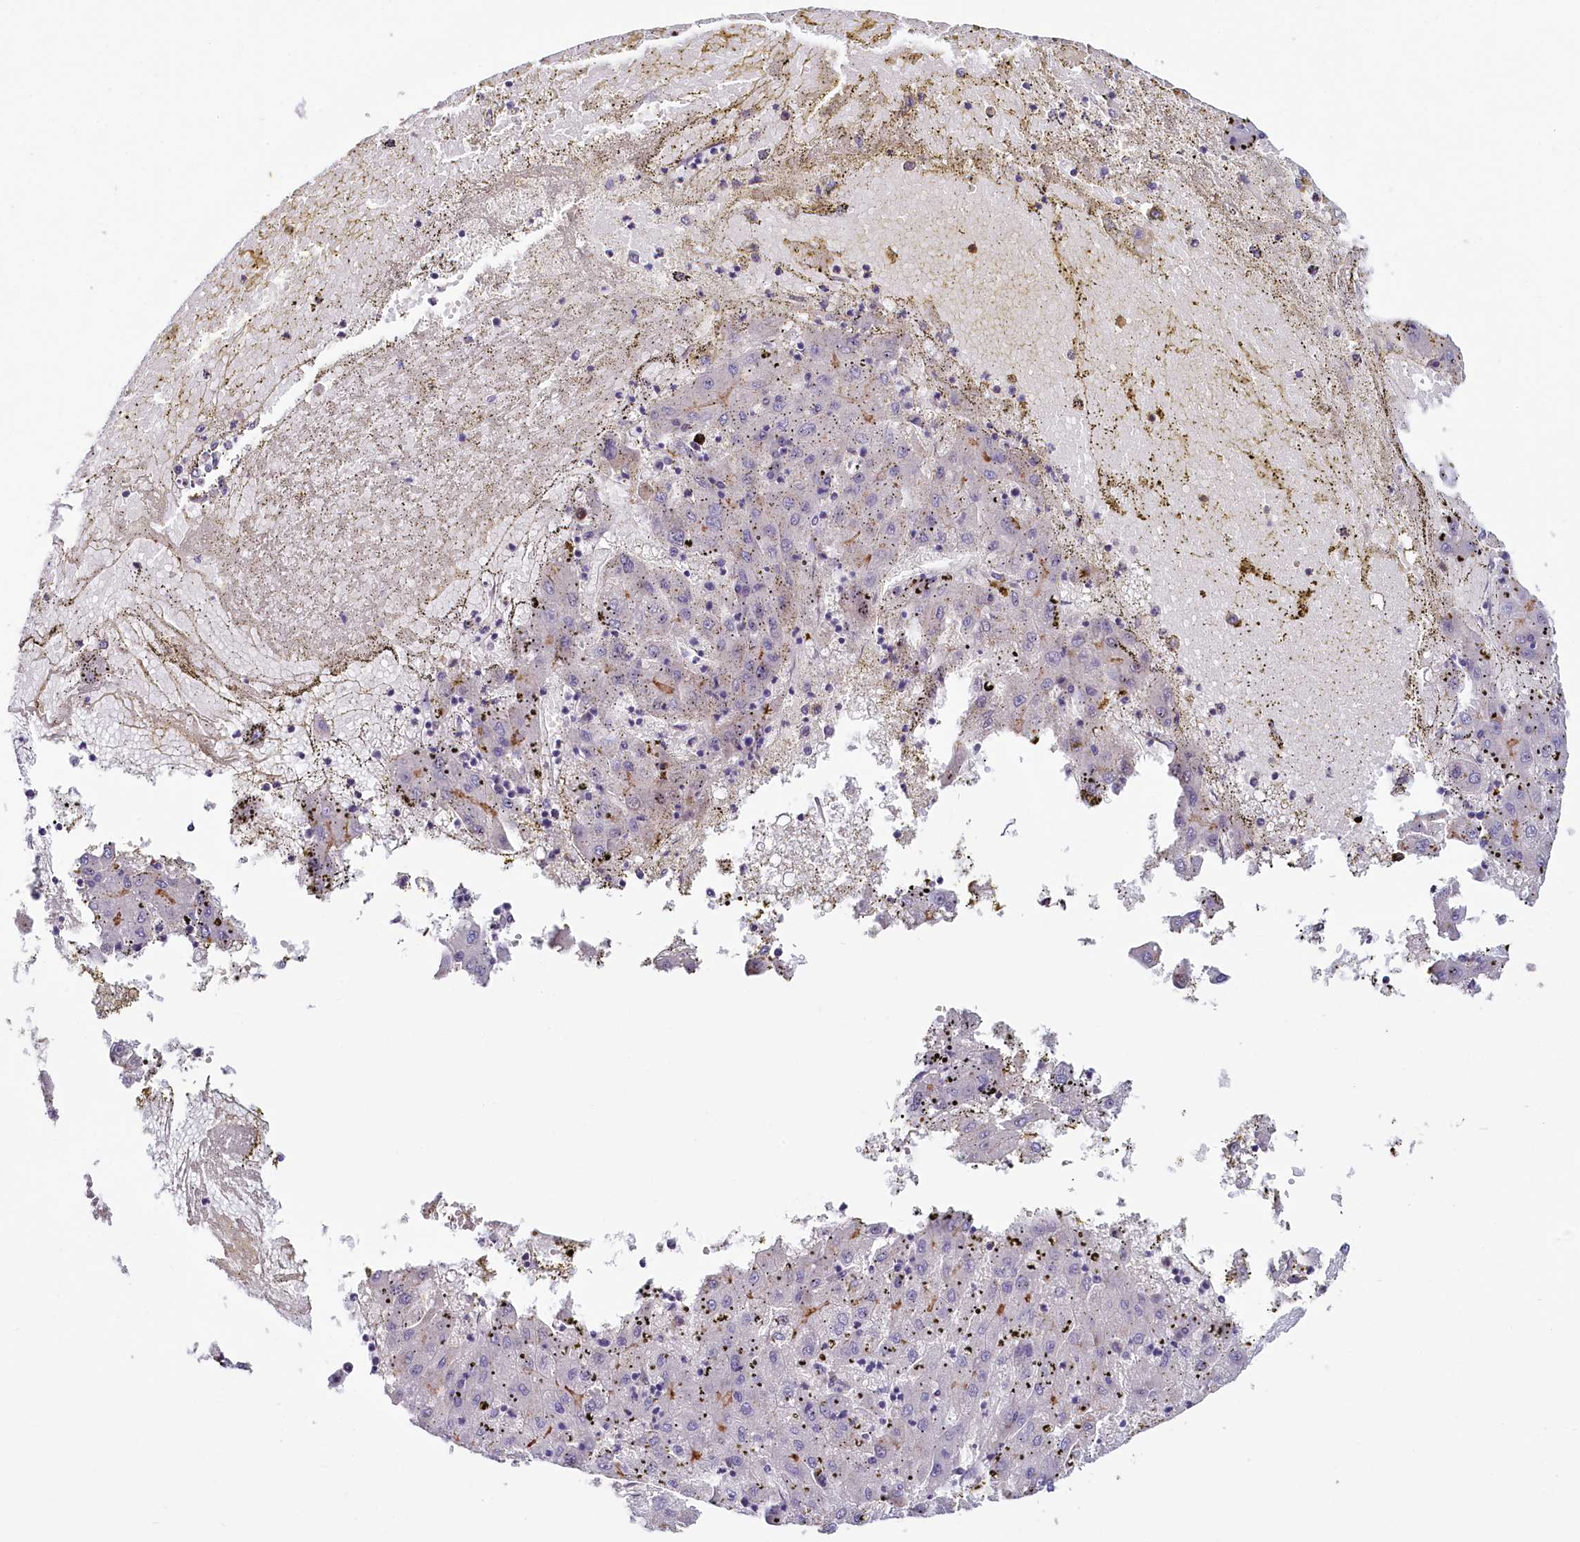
{"staining": {"intensity": "negative", "quantity": "none", "location": "none"}, "tissue": "liver cancer", "cell_type": "Tumor cells", "image_type": "cancer", "snomed": [{"axis": "morphology", "description": "Carcinoma, Hepatocellular, NOS"}, {"axis": "topography", "description": "Liver"}], "caption": "Immunohistochemistry (IHC) photomicrograph of liver hepatocellular carcinoma stained for a protein (brown), which shows no positivity in tumor cells.", "gene": "PDE6D", "patient": {"sex": "male", "age": 72}}